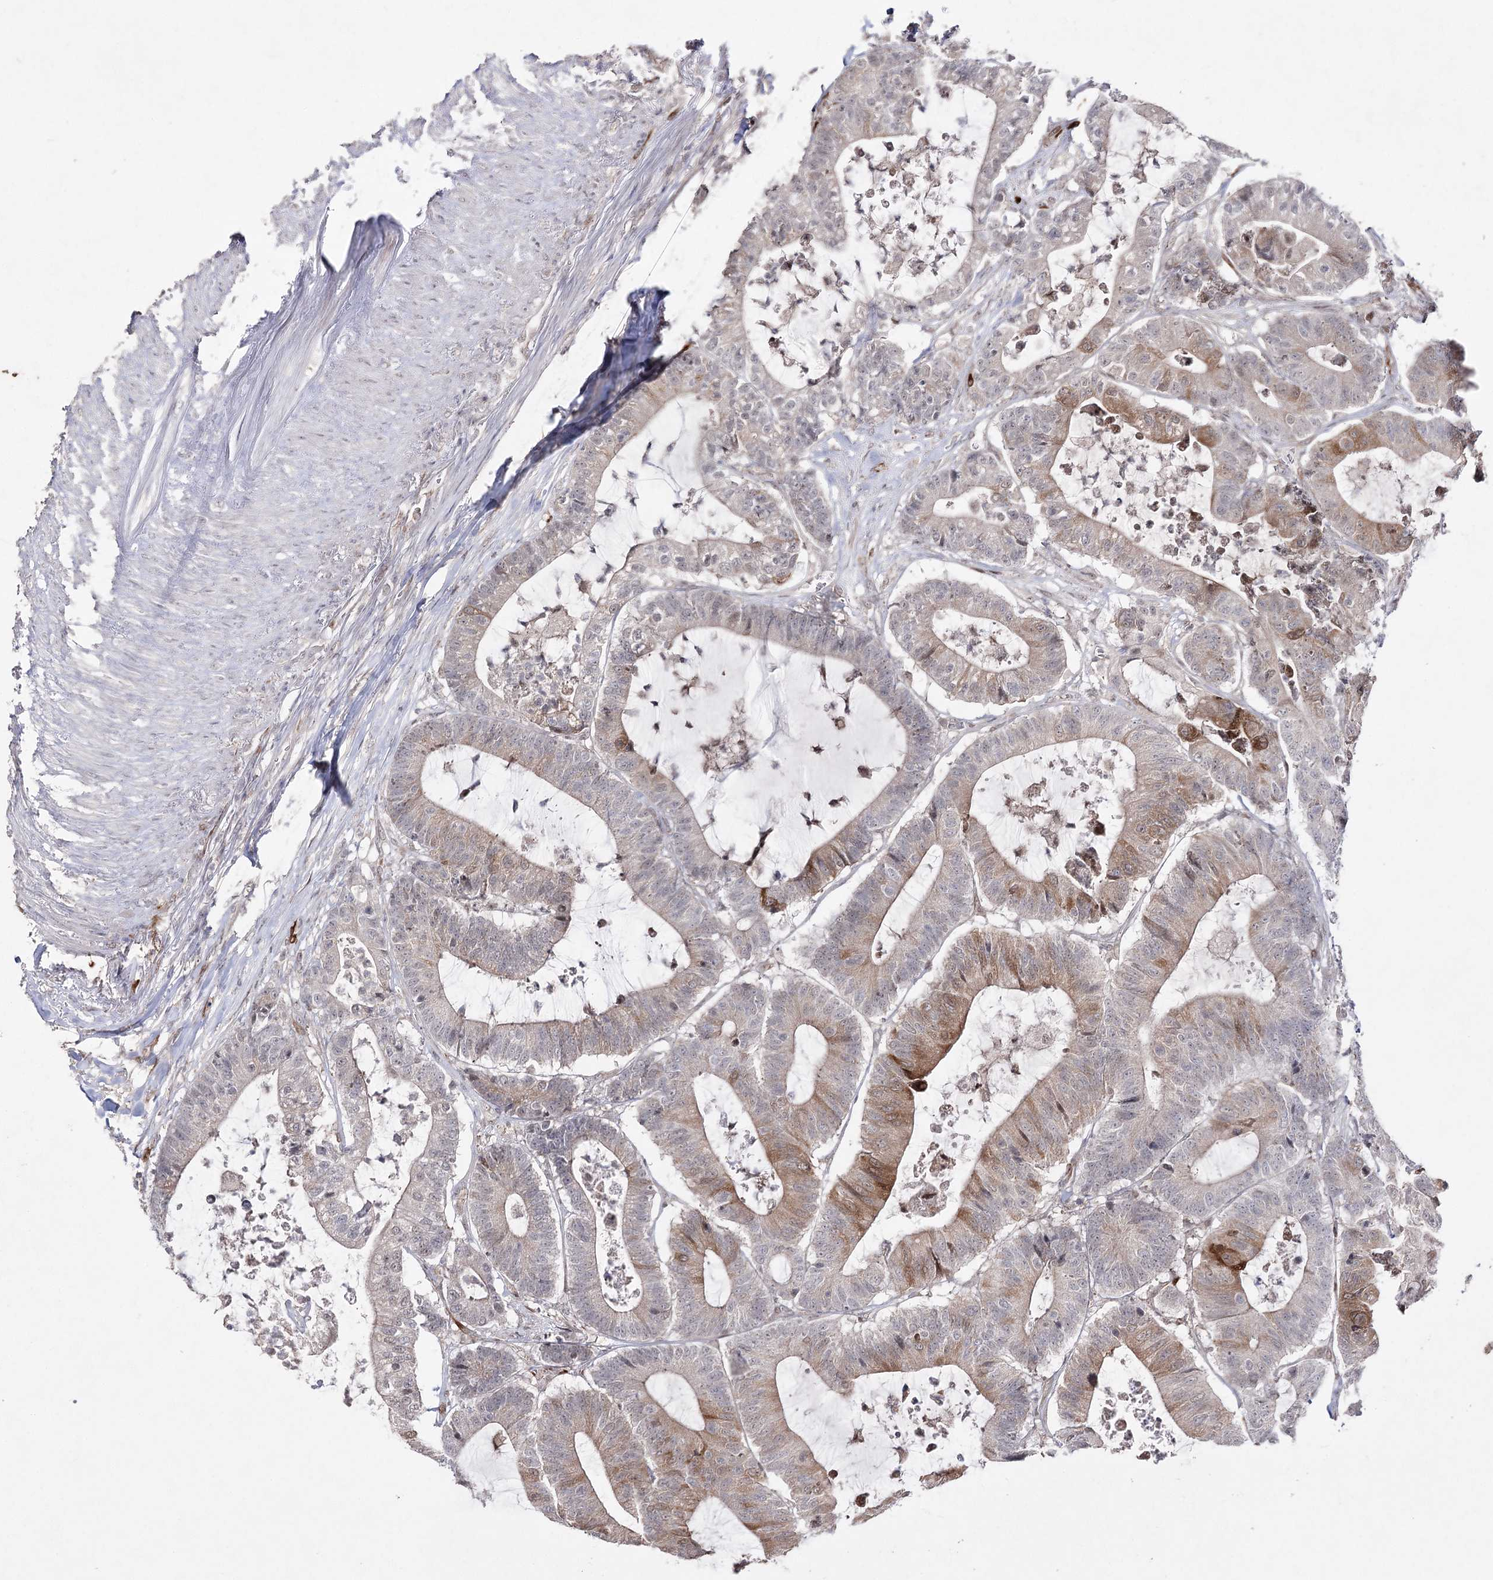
{"staining": {"intensity": "moderate", "quantity": "<25%", "location": "cytoplasmic/membranous"}, "tissue": "colorectal cancer", "cell_type": "Tumor cells", "image_type": "cancer", "snomed": [{"axis": "morphology", "description": "Adenocarcinoma, NOS"}, {"axis": "topography", "description": "Colon"}], "caption": "A micrograph showing moderate cytoplasmic/membranous staining in about <25% of tumor cells in adenocarcinoma (colorectal), as visualized by brown immunohistochemical staining.", "gene": "HSD11B2", "patient": {"sex": "female", "age": 84}}